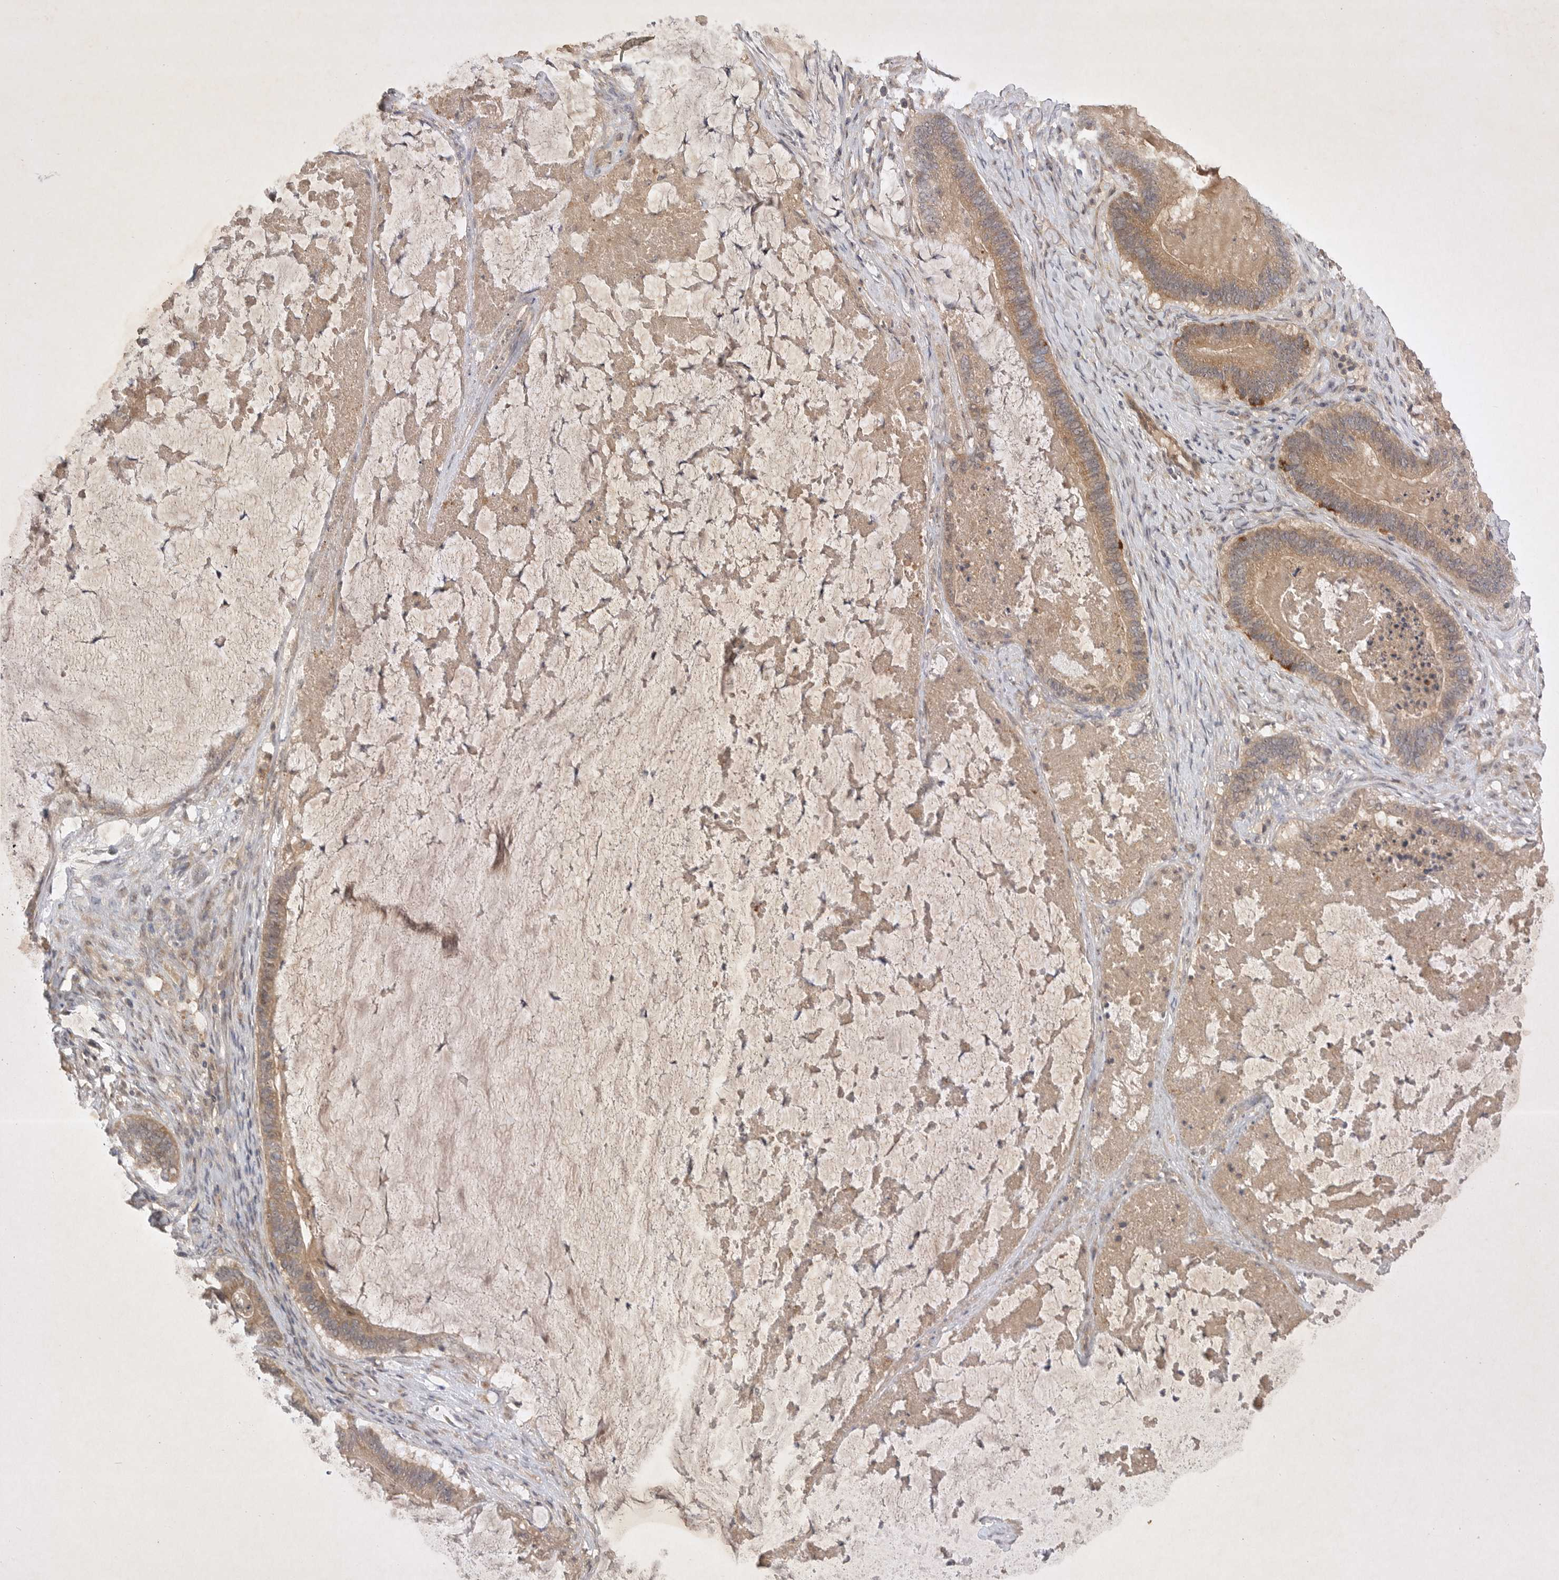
{"staining": {"intensity": "moderate", "quantity": ">75%", "location": "cytoplasmic/membranous"}, "tissue": "ovarian cancer", "cell_type": "Tumor cells", "image_type": "cancer", "snomed": [{"axis": "morphology", "description": "Cystadenocarcinoma, mucinous, NOS"}, {"axis": "topography", "description": "Ovary"}], "caption": "The photomicrograph demonstrates a brown stain indicating the presence of a protein in the cytoplasmic/membranous of tumor cells in ovarian mucinous cystadenocarcinoma.", "gene": "PTPDC1", "patient": {"sex": "female", "age": 61}}